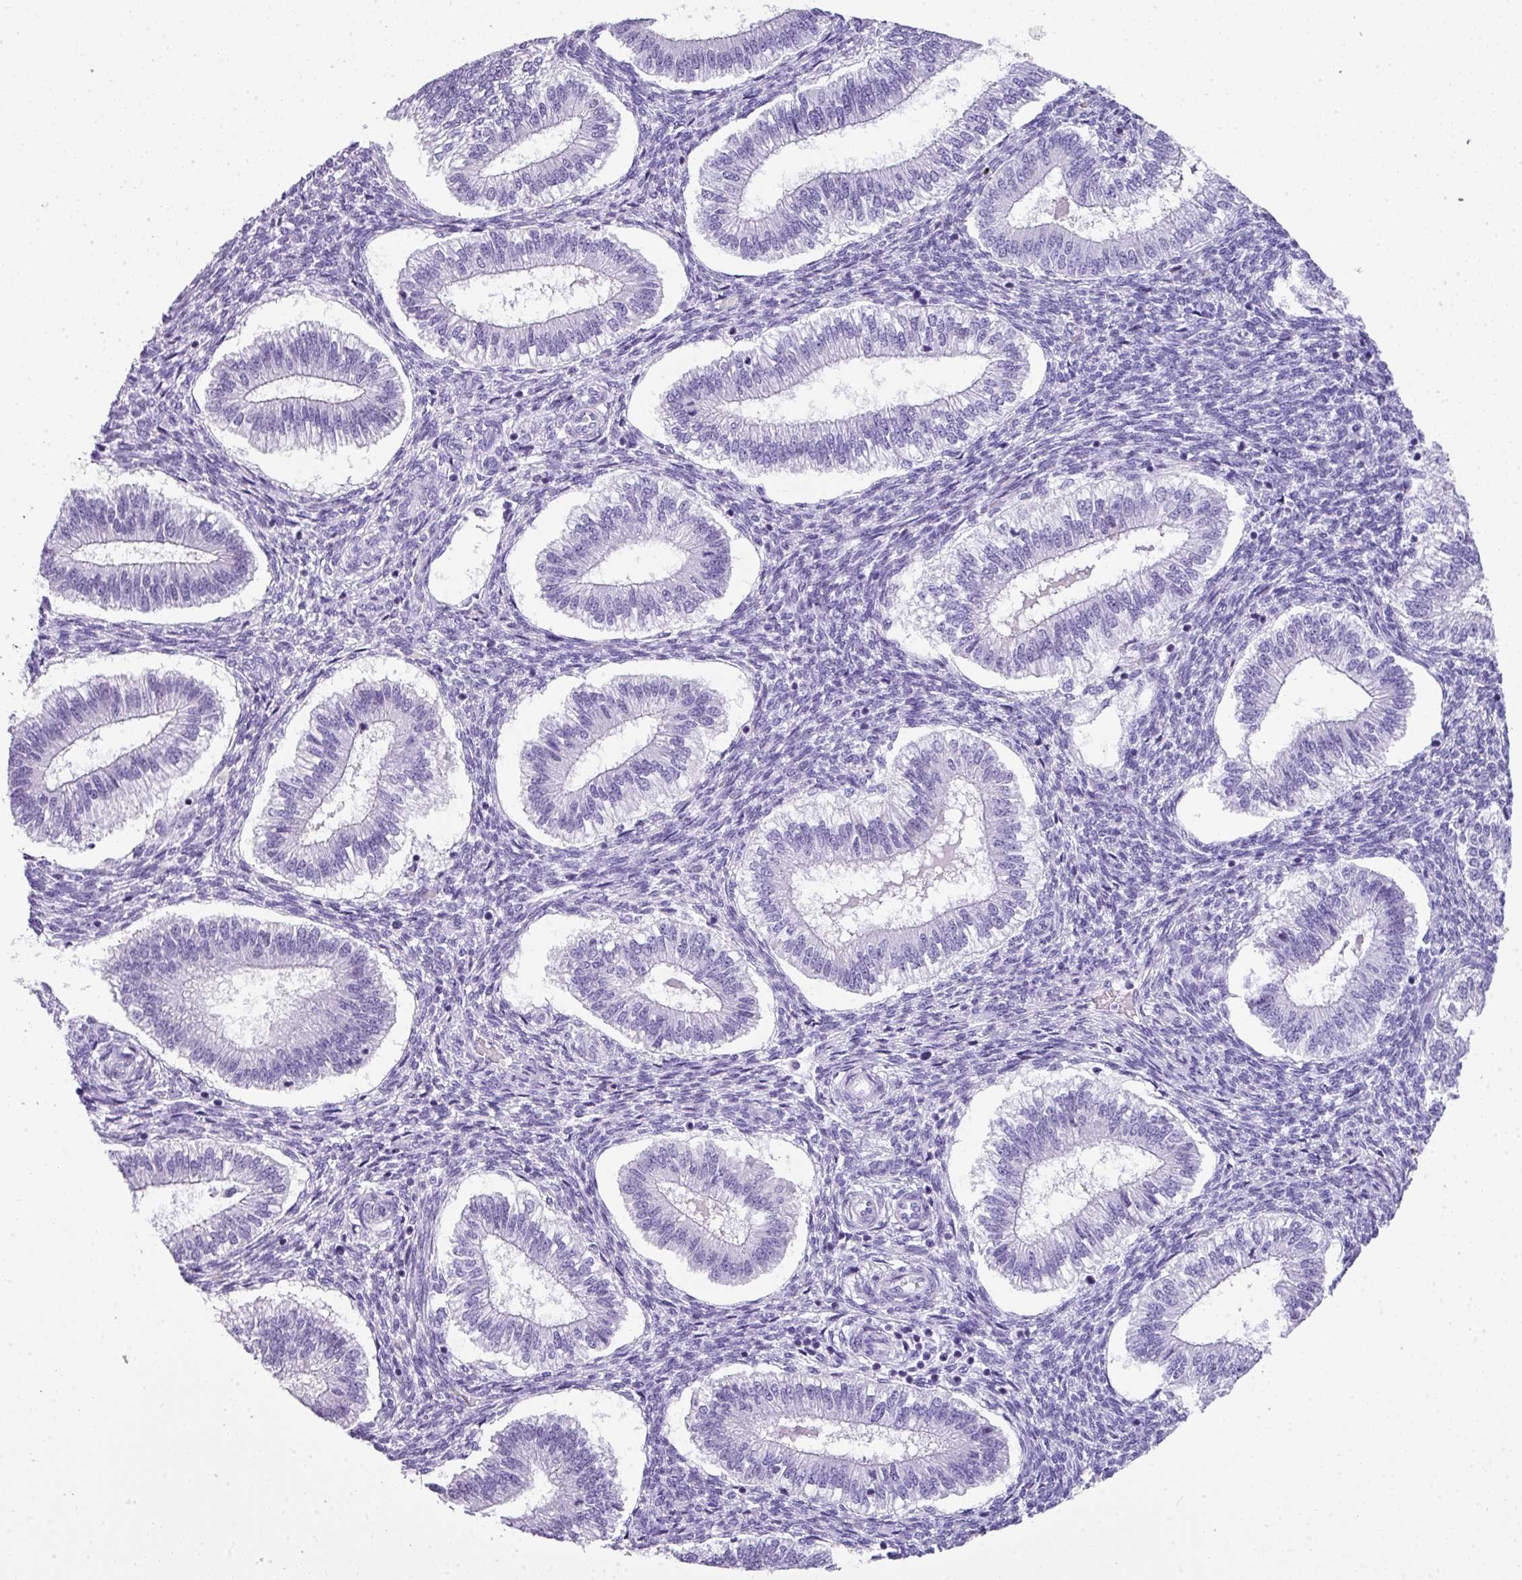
{"staining": {"intensity": "negative", "quantity": "none", "location": "none"}, "tissue": "endometrium", "cell_type": "Cells in endometrial stroma", "image_type": "normal", "snomed": [{"axis": "morphology", "description": "Normal tissue, NOS"}, {"axis": "topography", "description": "Endometrium"}], "caption": "Endometrium was stained to show a protein in brown. There is no significant staining in cells in endometrial stroma. (DAB (3,3'-diaminobenzidine) immunohistochemistry with hematoxylin counter stain).", "gene": "MUC21", "patient": {"sex": "female", "age": 25}}